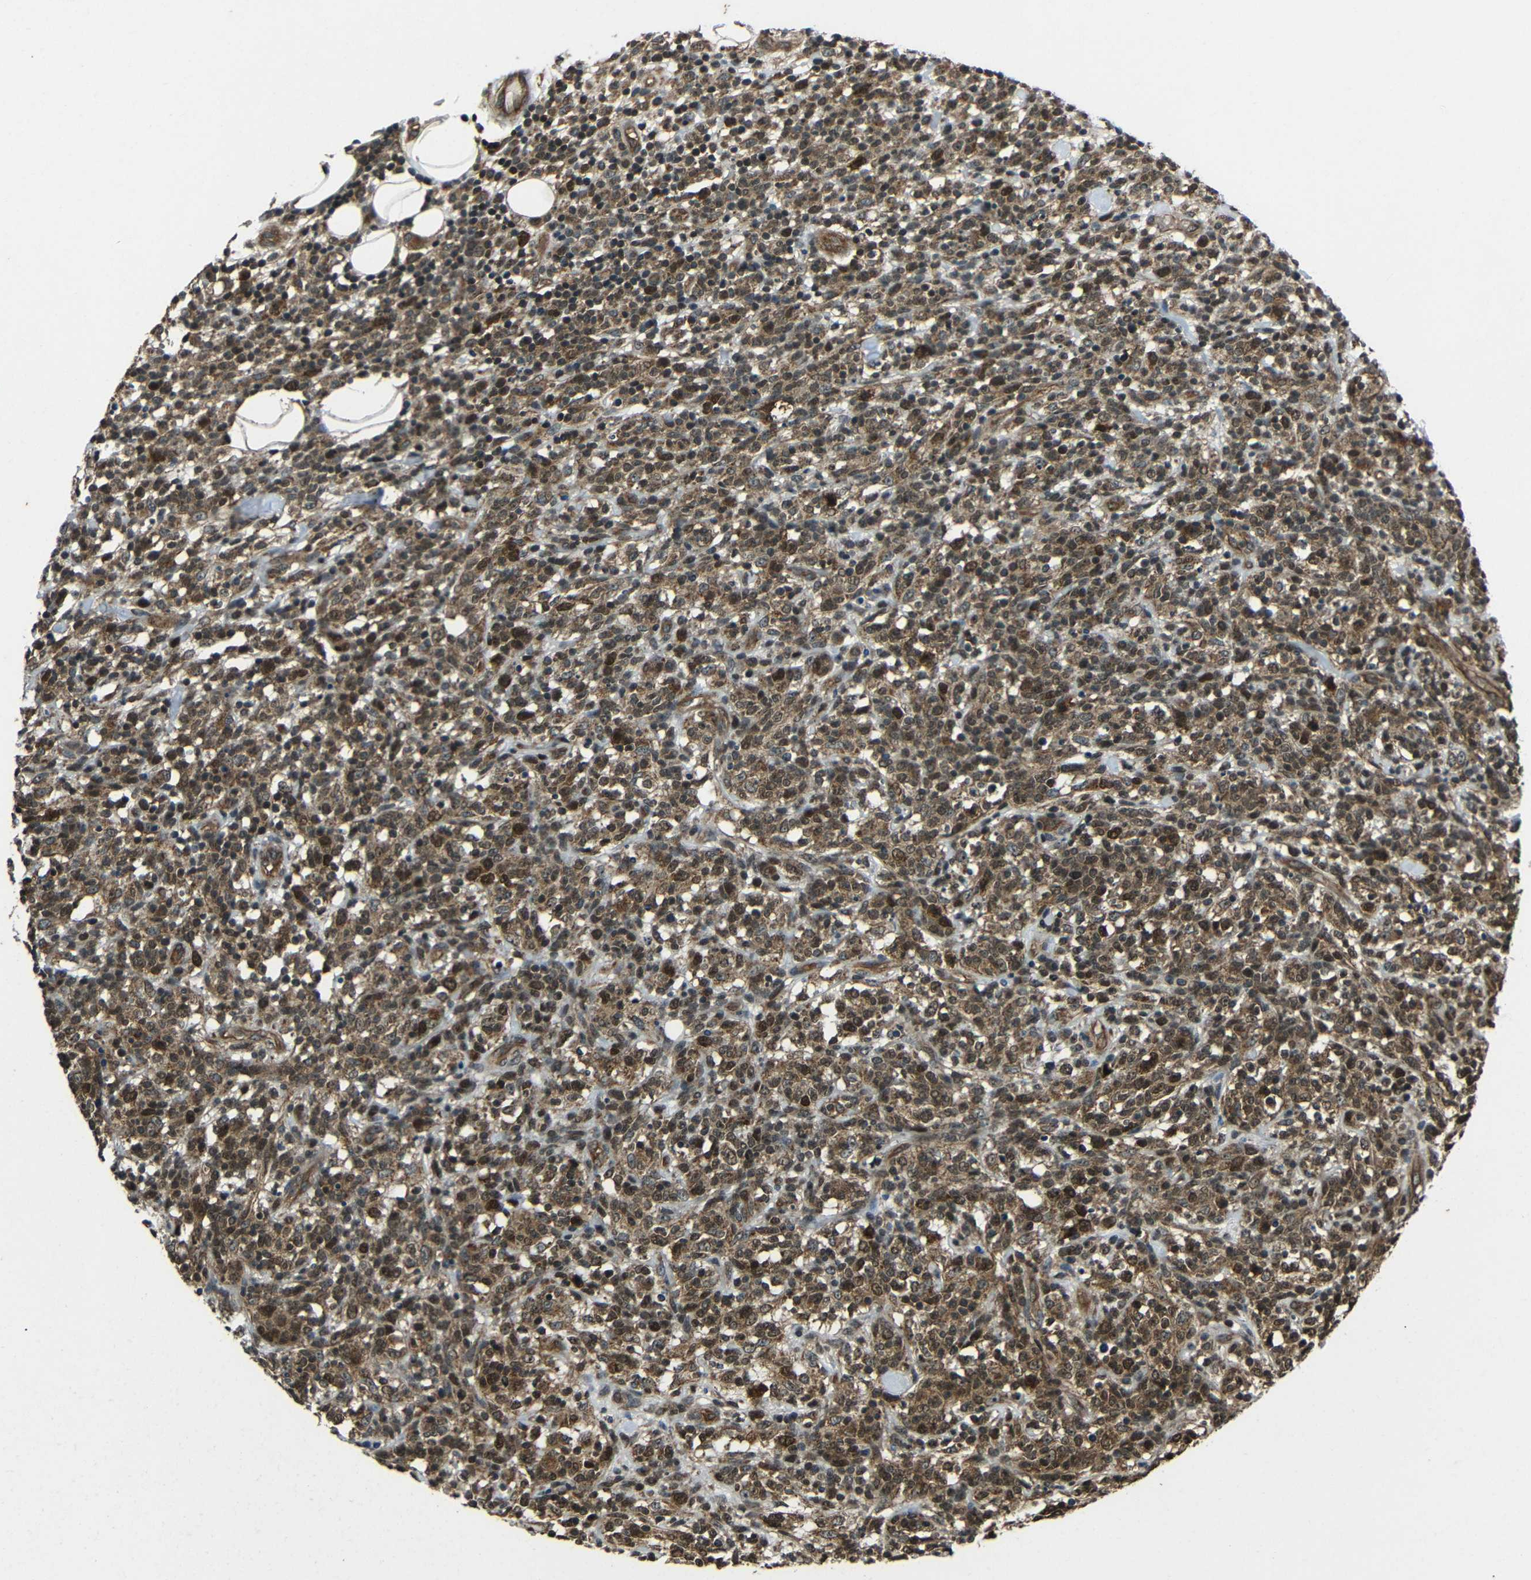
{"staining": {"intensity": "moderate", "quantity": ">75%", "location": "cytoplasmic/membranous,nuclear"}, "tissue": "lymphoma", "cell_type": "Tumor cells", "image_type": "cancer", "snomed": [{"axis": "morphology", "description": "Malignant lymphoma, non-Hodgkin's type, High grade"}, {"axis": "topography", "description": "Lymph node"}], "caption": "Protein analysis of malignant lymphoma, non-Hodgkin's type (high-grade) tissue reveals moderate cytoplasmic/membranous and nuclear expression in about >75% of tumor cells.", "gene": "PLK2", "patient": {"sex": "female", "age": 73}}